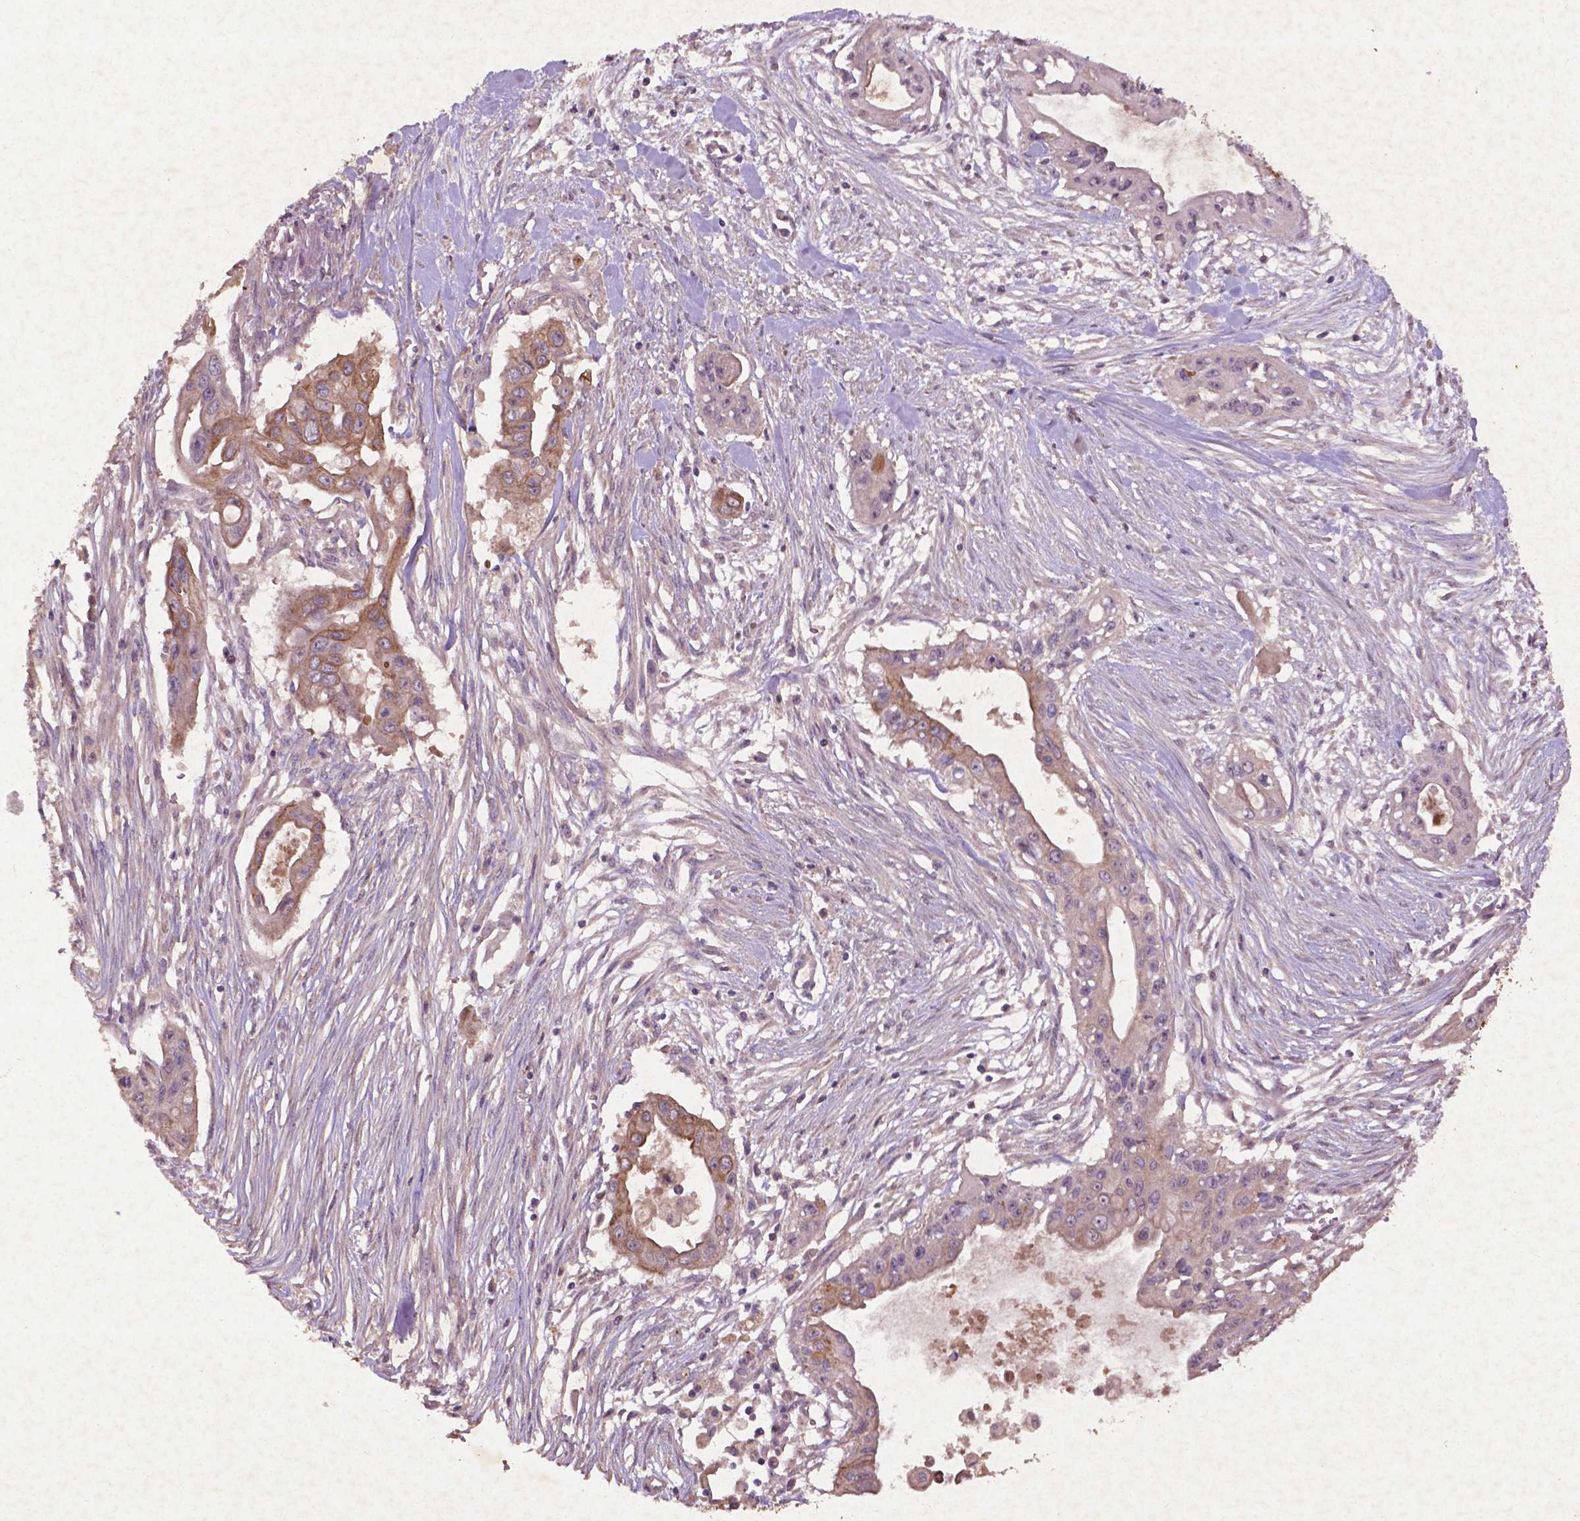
{"staining": {"intensity": "strong", "quantity": ">75%", "location": "cytoplasmic/membranous"}, "tissue": "pancreatic cancer", "cell_type": "Tumor cells", "image_type": "cancer", "snomed": [{"axis": "morphology", "description": "Adenocarcinoma, NOS"}, {"axis": "topography", "description": "Pancreas"}], "caption": "The immunohistochemical stain shows strong cytoplasmic/membranous expression in tumor cells of pancreatic cancer tissue. Ihc stains the protein in brown and the nuclei are stained blue.", "gene": "COQ2", "patient": {"sex": "male", "age": 60}}